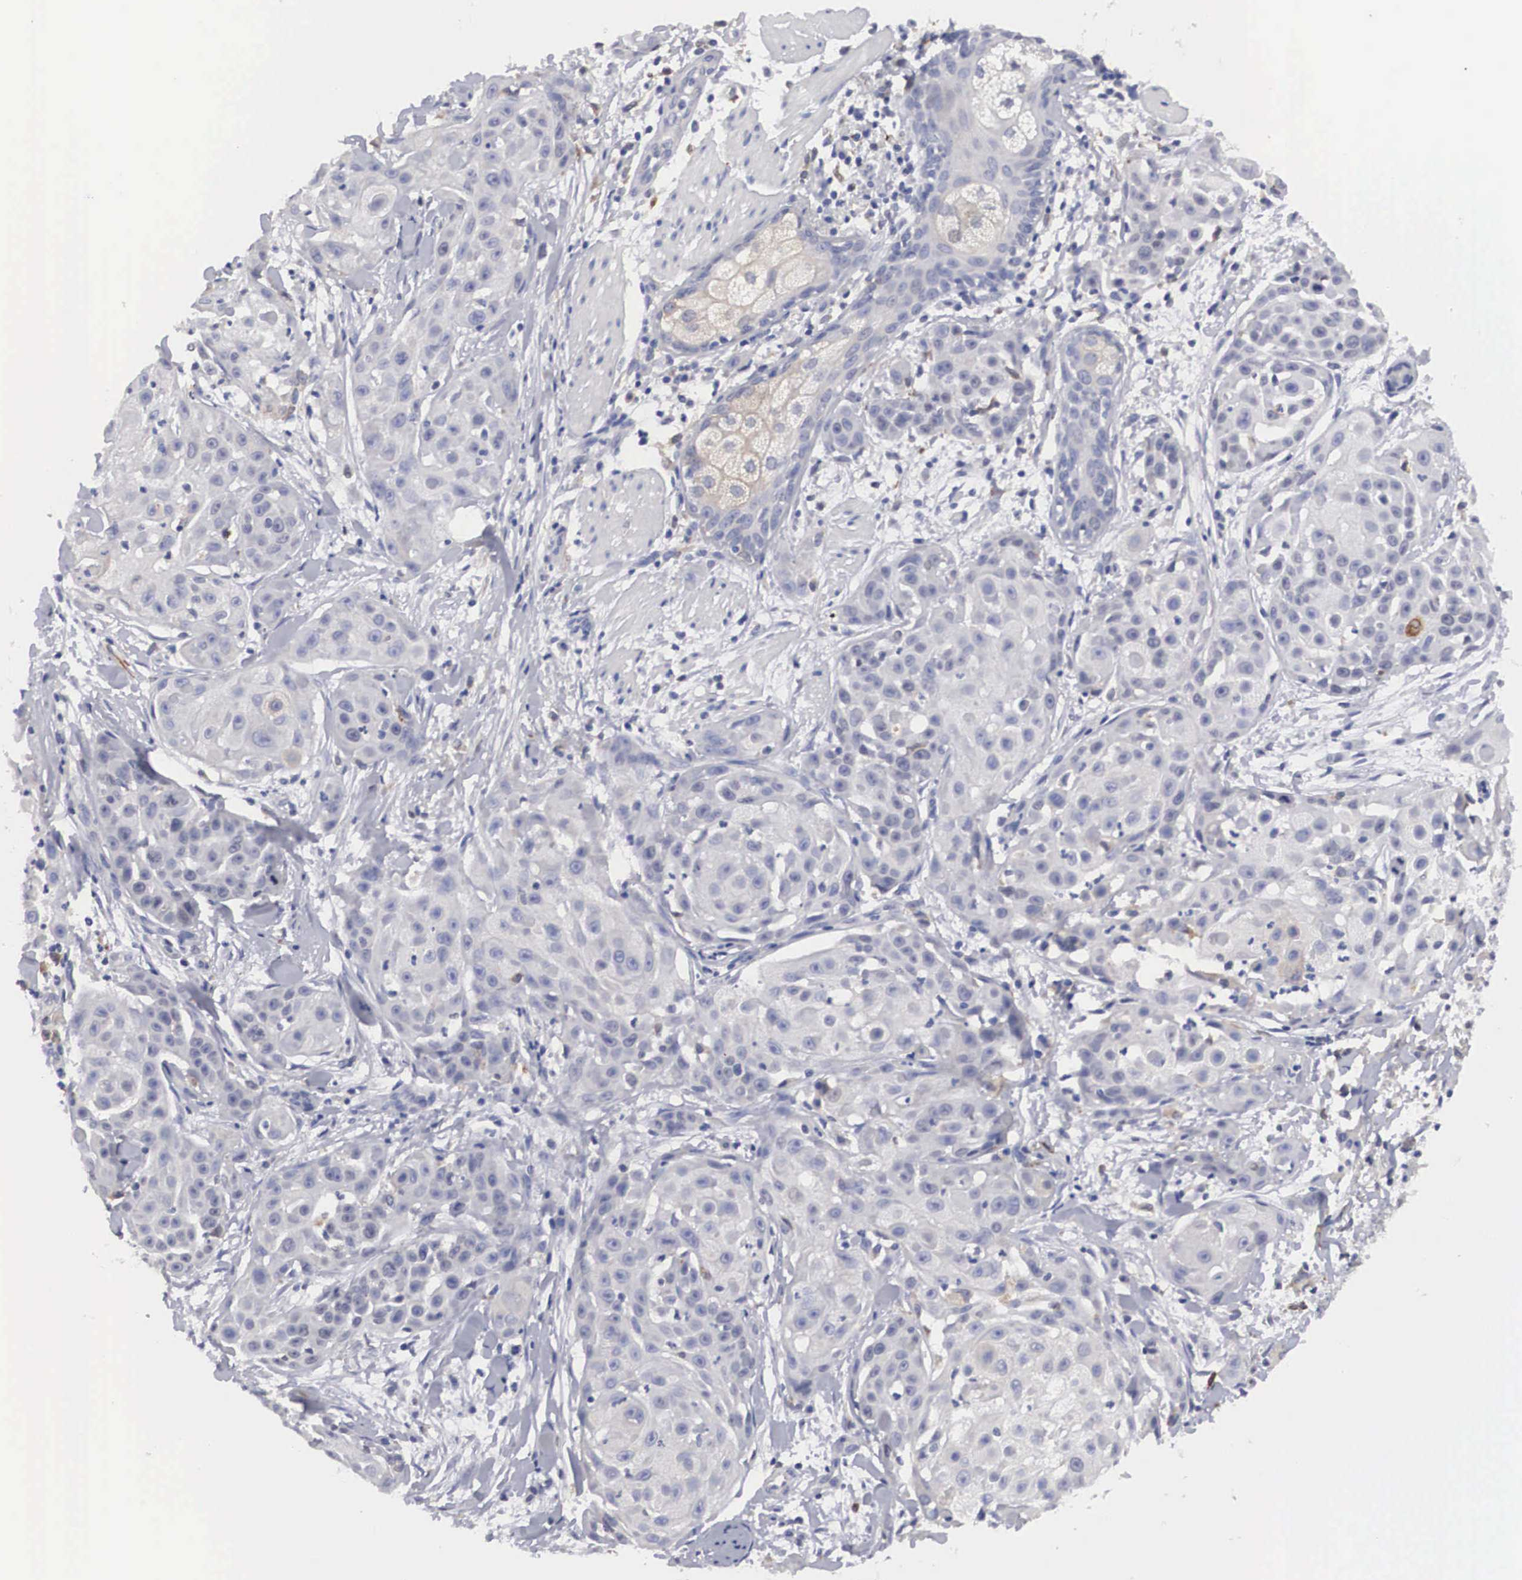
{"staining": {"intensity": "negative", "quantity": "none", "location": "none"}, "tissue": "skin cancer", "cell_type": "Tumor cells", "image_type": "cancer", "snomed": [{"axis": "morphology", "description": "Squamous cell carcinoma, NOS"}, {"axis": "topography", "description": "Skin"}], "caption": "A micrograph of human skin cancer (squamous cell carcinoma) is negative for staining in tumor cells.", "gene": "HMOX1", "patient": {"sex": "female", "age": 57}}